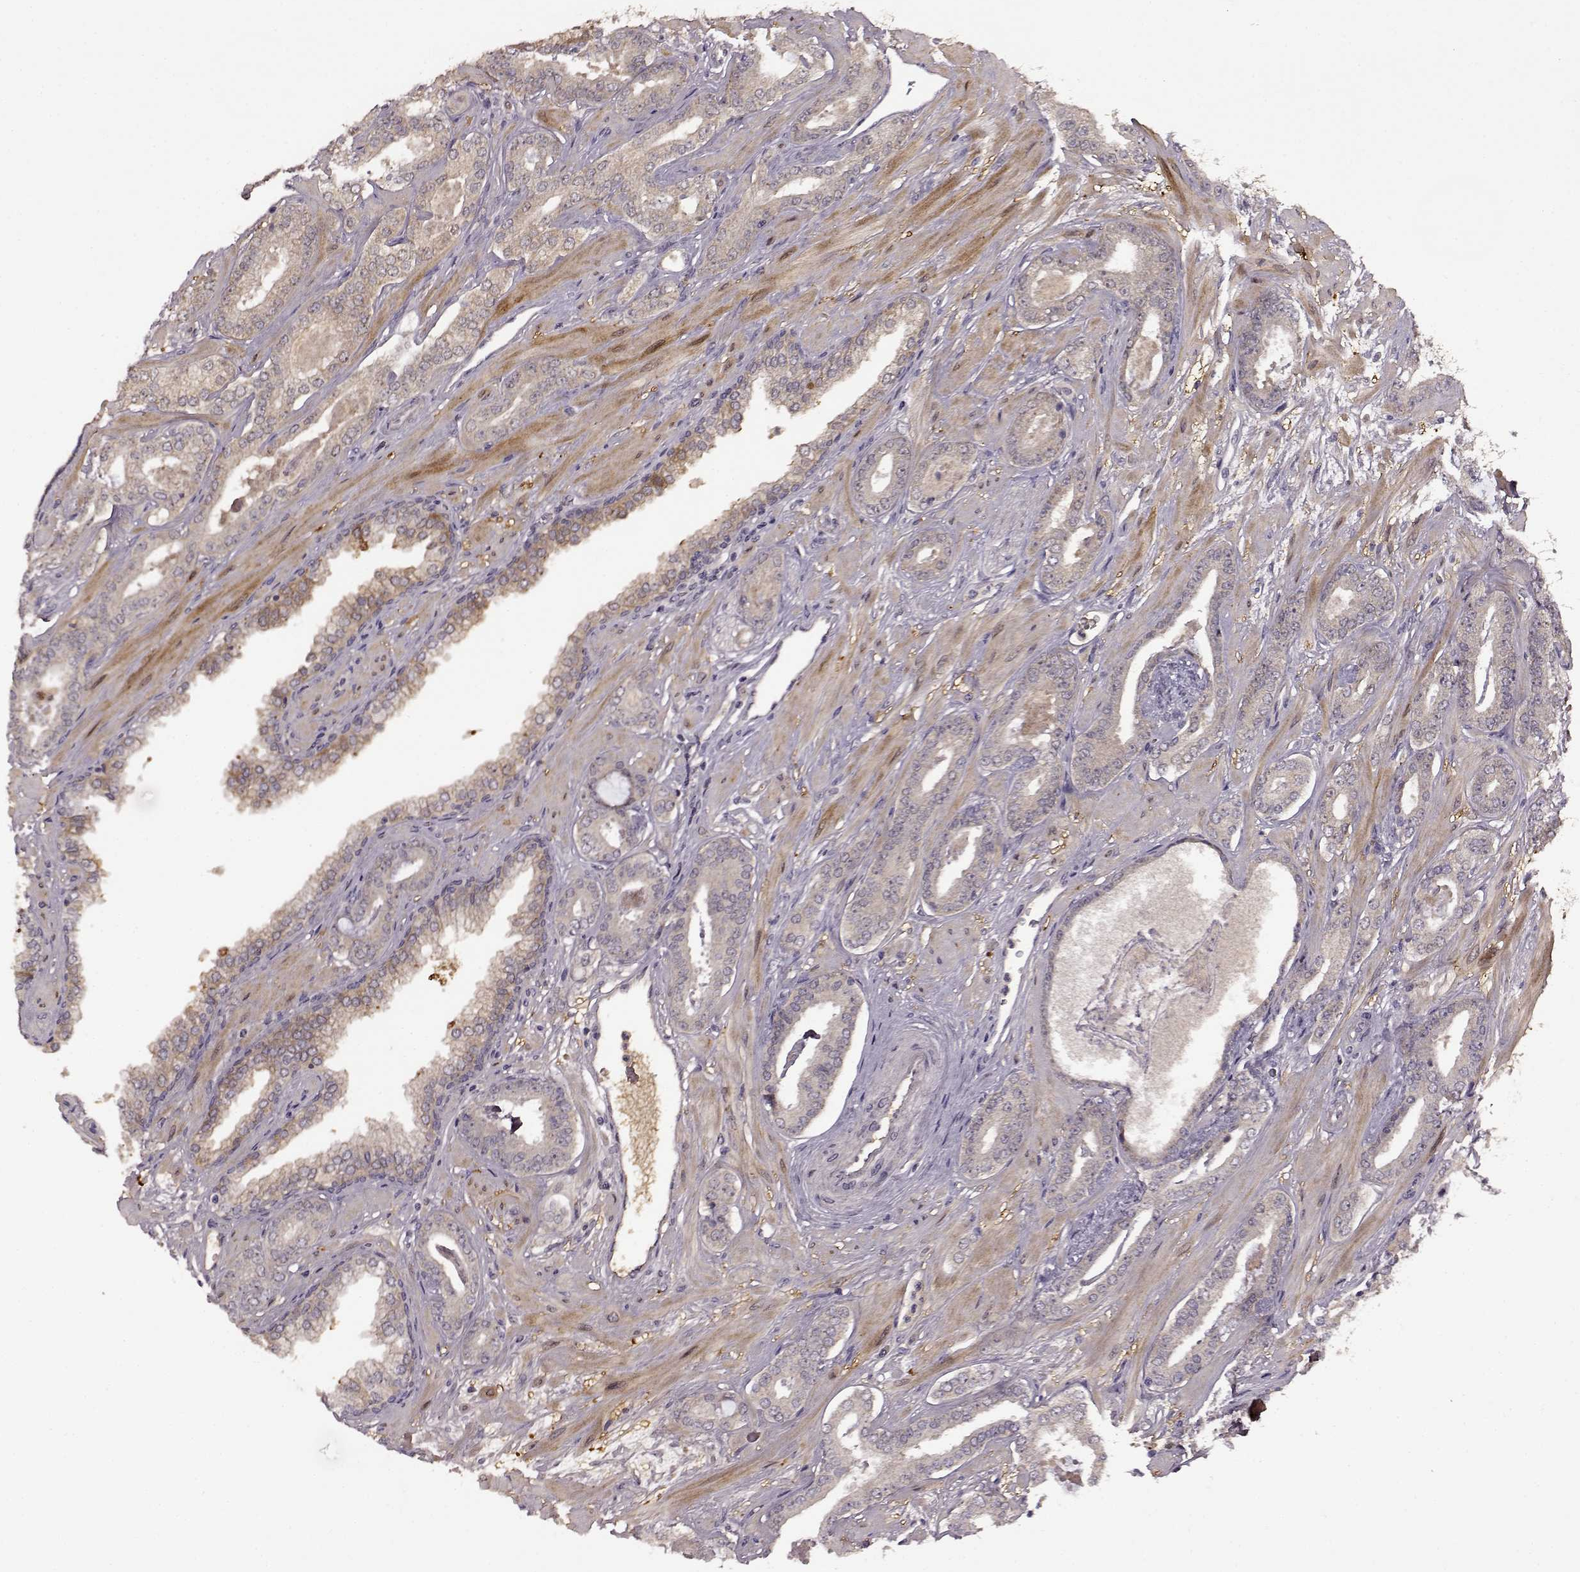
{"staining": {"intensity": "weak", "quantity": "25%-75%", "location": "cytoplasmic/membranous"}, "tissue": "prostate cancer", "cell_type": "Tumor cells", "image_type": "cancer", "snomed": [{"axis": "morphology", "description": "Adenocarcinoma, Low grade"}, {"axis": "topography", "description": "Prostate"}], "caption": "Brown immunohistochemical staining in low-grade adenocarcinoma (prostate) reveals weak cytoplasmic/membranous positivity in about 25%-75% of tumor cells.", "gene": "MAIP1", "patient": {"sex": "male", "age": 61}}